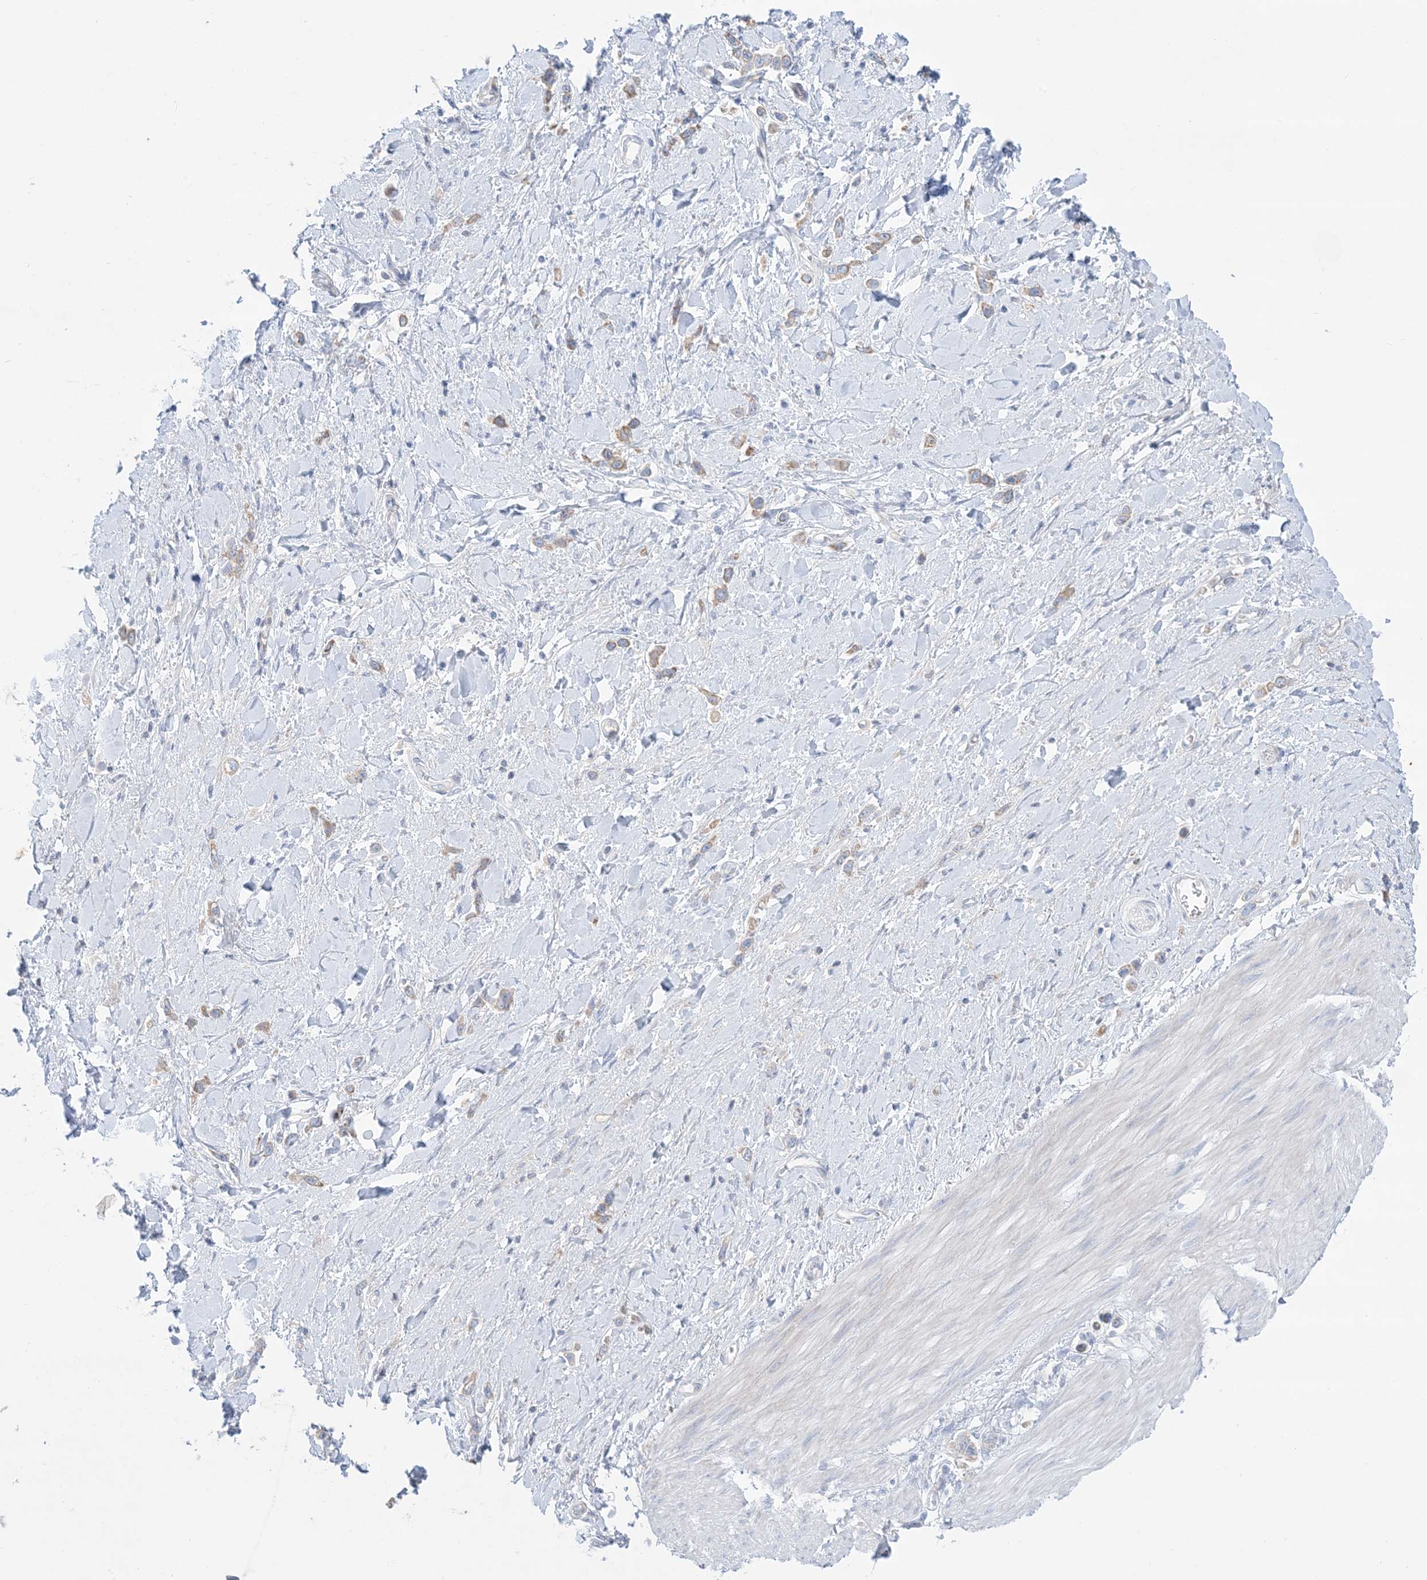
{"staining": {"intensity": "weak", "quantity": "25%-75%", "location": "cytoplasmic/membranous"}, "tissue": "stomach cancer", "cell_type": "Tumor cells", "image_type": "cancer", "snomed": [{"axis": "morphology", "description": "Normal tissue, NOS"}, {"axis": "morphology", "description": "Adenocarcinoma, NOS"}, {"axis": "topography", "description": "Stomach, upper"}, {"axis": "topography", "description": "Stomach"}], "caption": "A low amount of weak cytoplasmic/membranous positivity is appreciated in about 25%-75% of tumor cells in stomach adenocarcinoma tissue. Nuclei are stained in blue.", "gene": "ATP11C", "patient": {"sex": "female", "age": 65}}